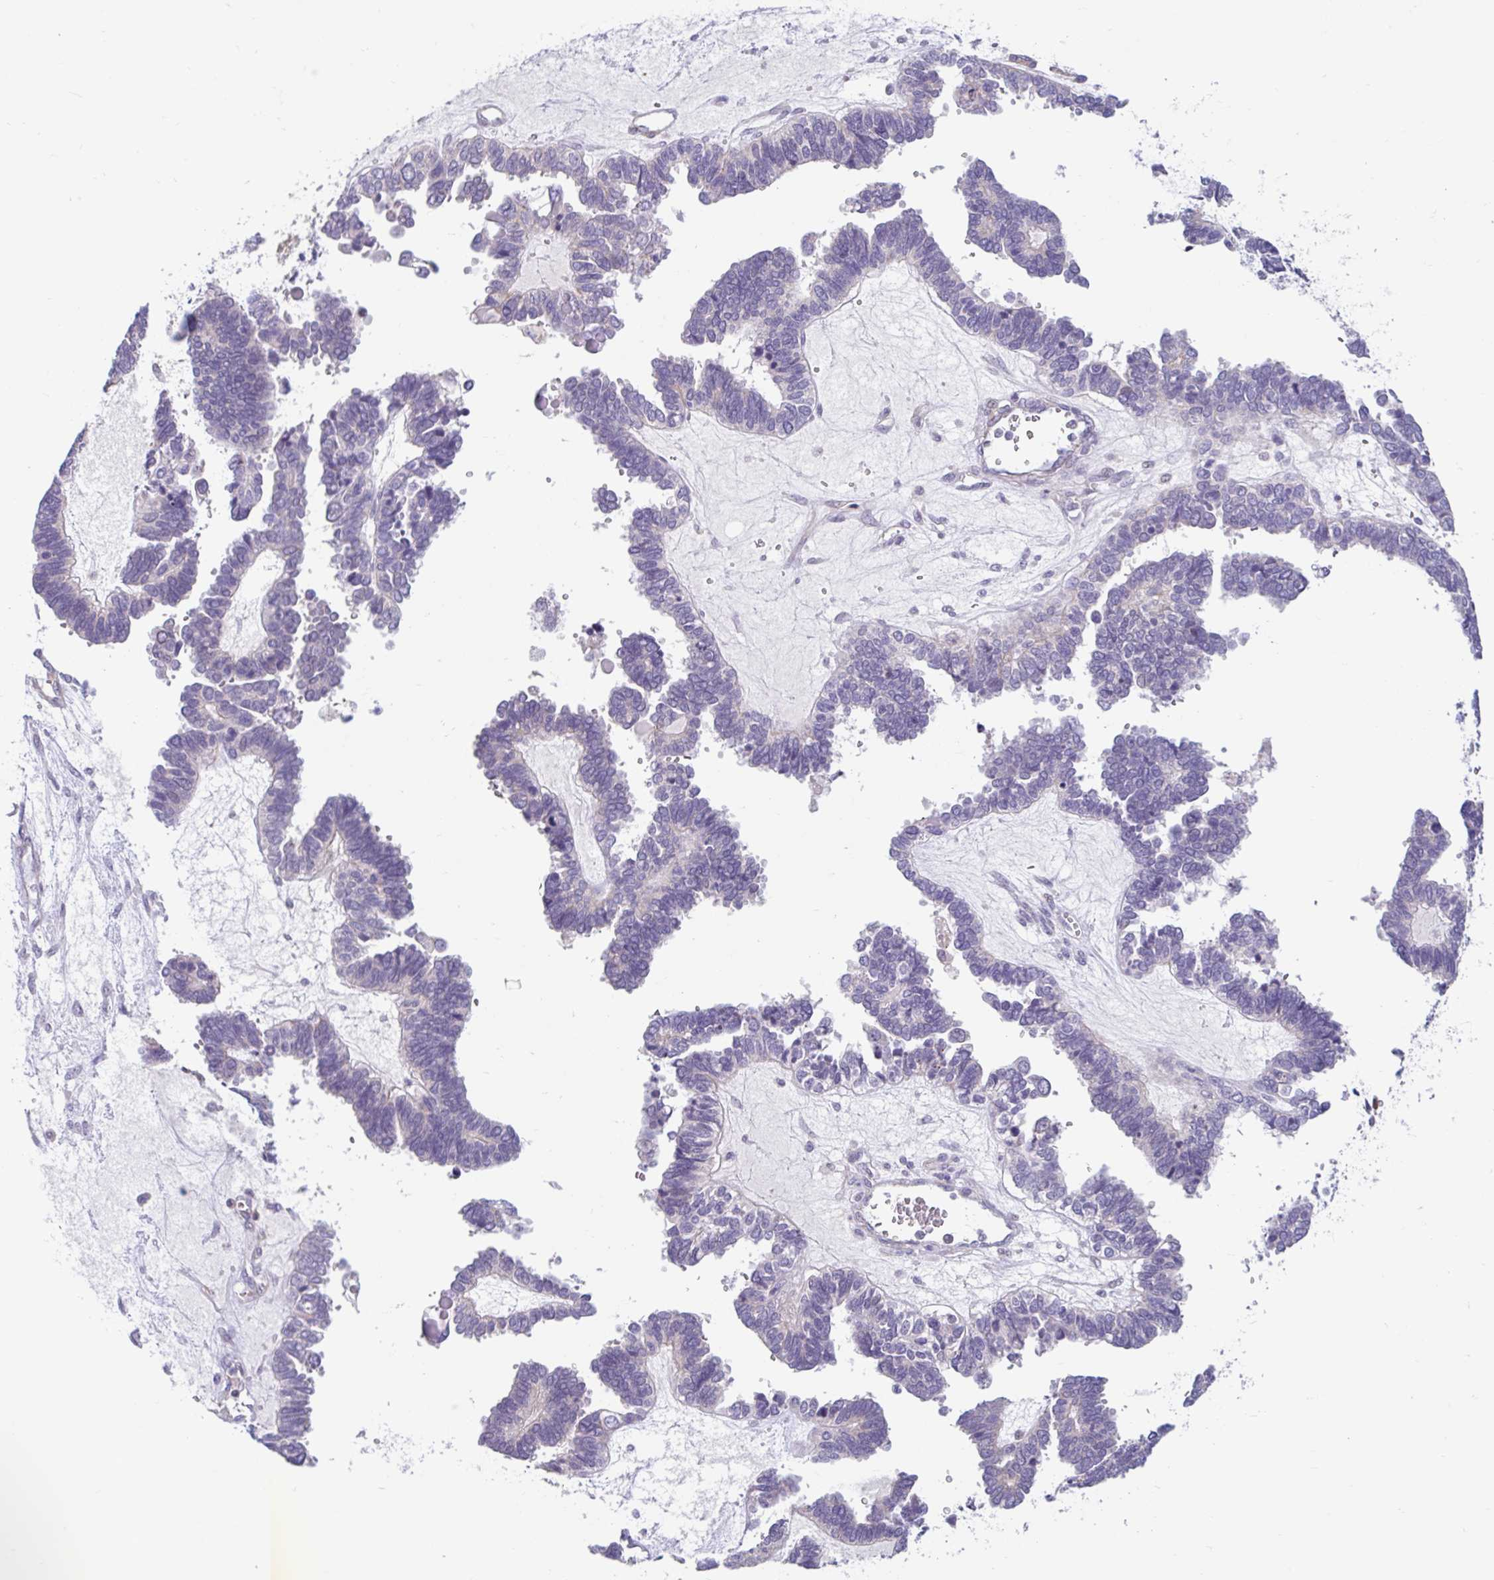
{"staining": {"intensity": "negative", "quantity": "none", "location": "none"}, "tissue": "ovarian cancer", "cell_type": "Tumor cells", "image_type": "cancer", "snomed": [{"axis": "morphology", "description": "Cystadenocarcinoma, serous, NOS"}, {"axis": "topography", "description": "Ovary"}], "caption": "This micrograph is of serous cystadenocarcinoma (ovarian) stained with immunohistochemistry (IHC) to label a protein in brown with the nuclei are counter-stained blue. There is no staining in tumor cells.", "gene": "NT5C1B", "patient": {"sex": "female", "age": 51}}